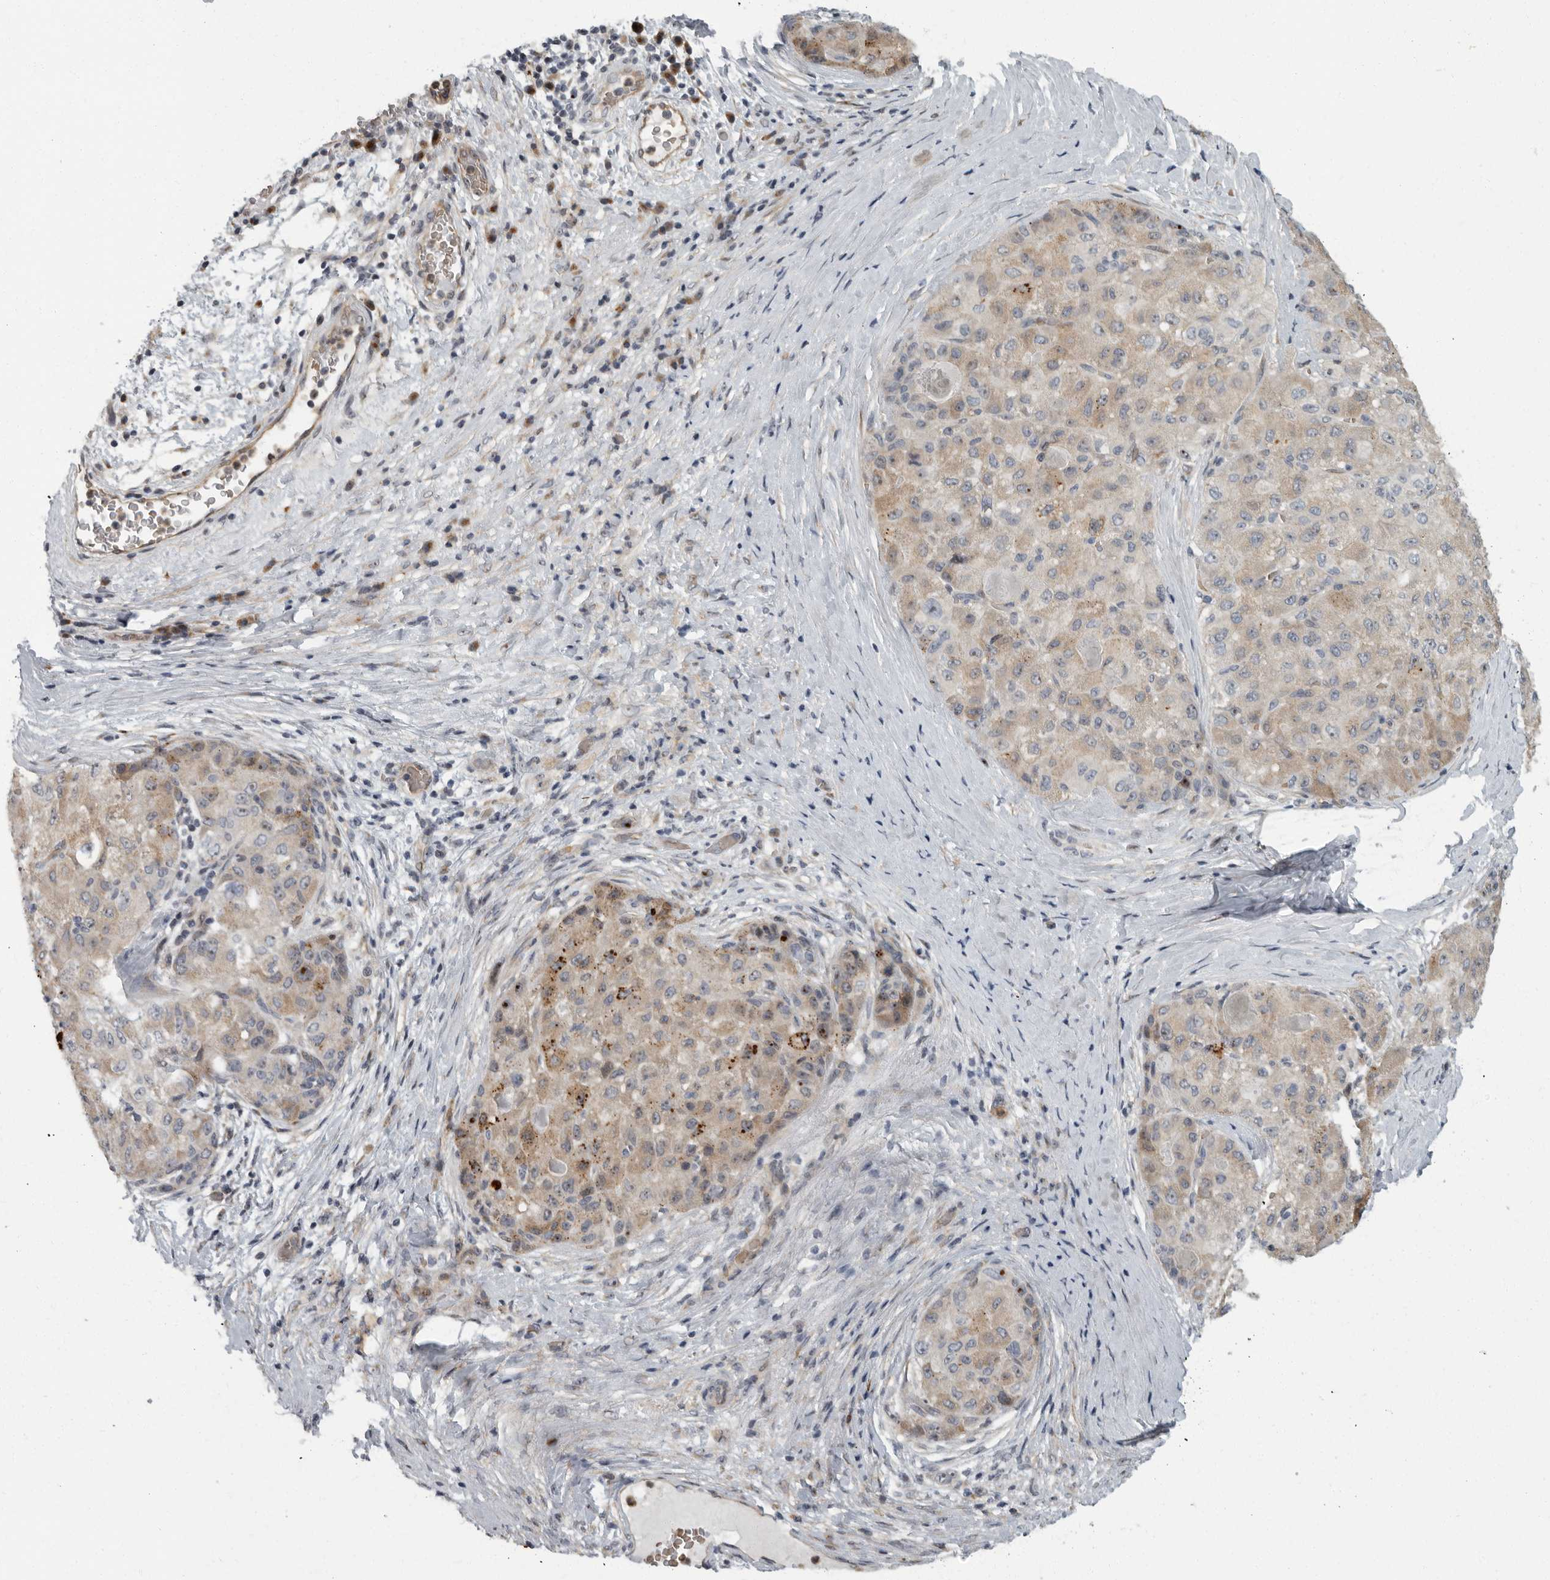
{"staining": {"intensity": "weak", "quantity": ">75%", "location": "cytoplasmic/membranous"}, "tissue": "liver cancer", "cell_type": "Tumor cells", "image_type": "cancer", "snomed": [{"axis": "morphology", "description": "Carcinoma, Hepatocellular, NOS"}, {"axis": "topography", "description": "Liver"}], "caption": "Immunohistochemistry (IHC) photomicrograph of neoplastic tissue: liver hepatocellular carcinoma stained using immunohistochemistry demonstrates low levels of weak protein expression localized specifically in the cytoplasmic/membranous of tumor cells, appearing as a cytoplasmic/membranous brown color.", "gene": "PDCD11", "patient": {"sex": "male", "age": 80}}